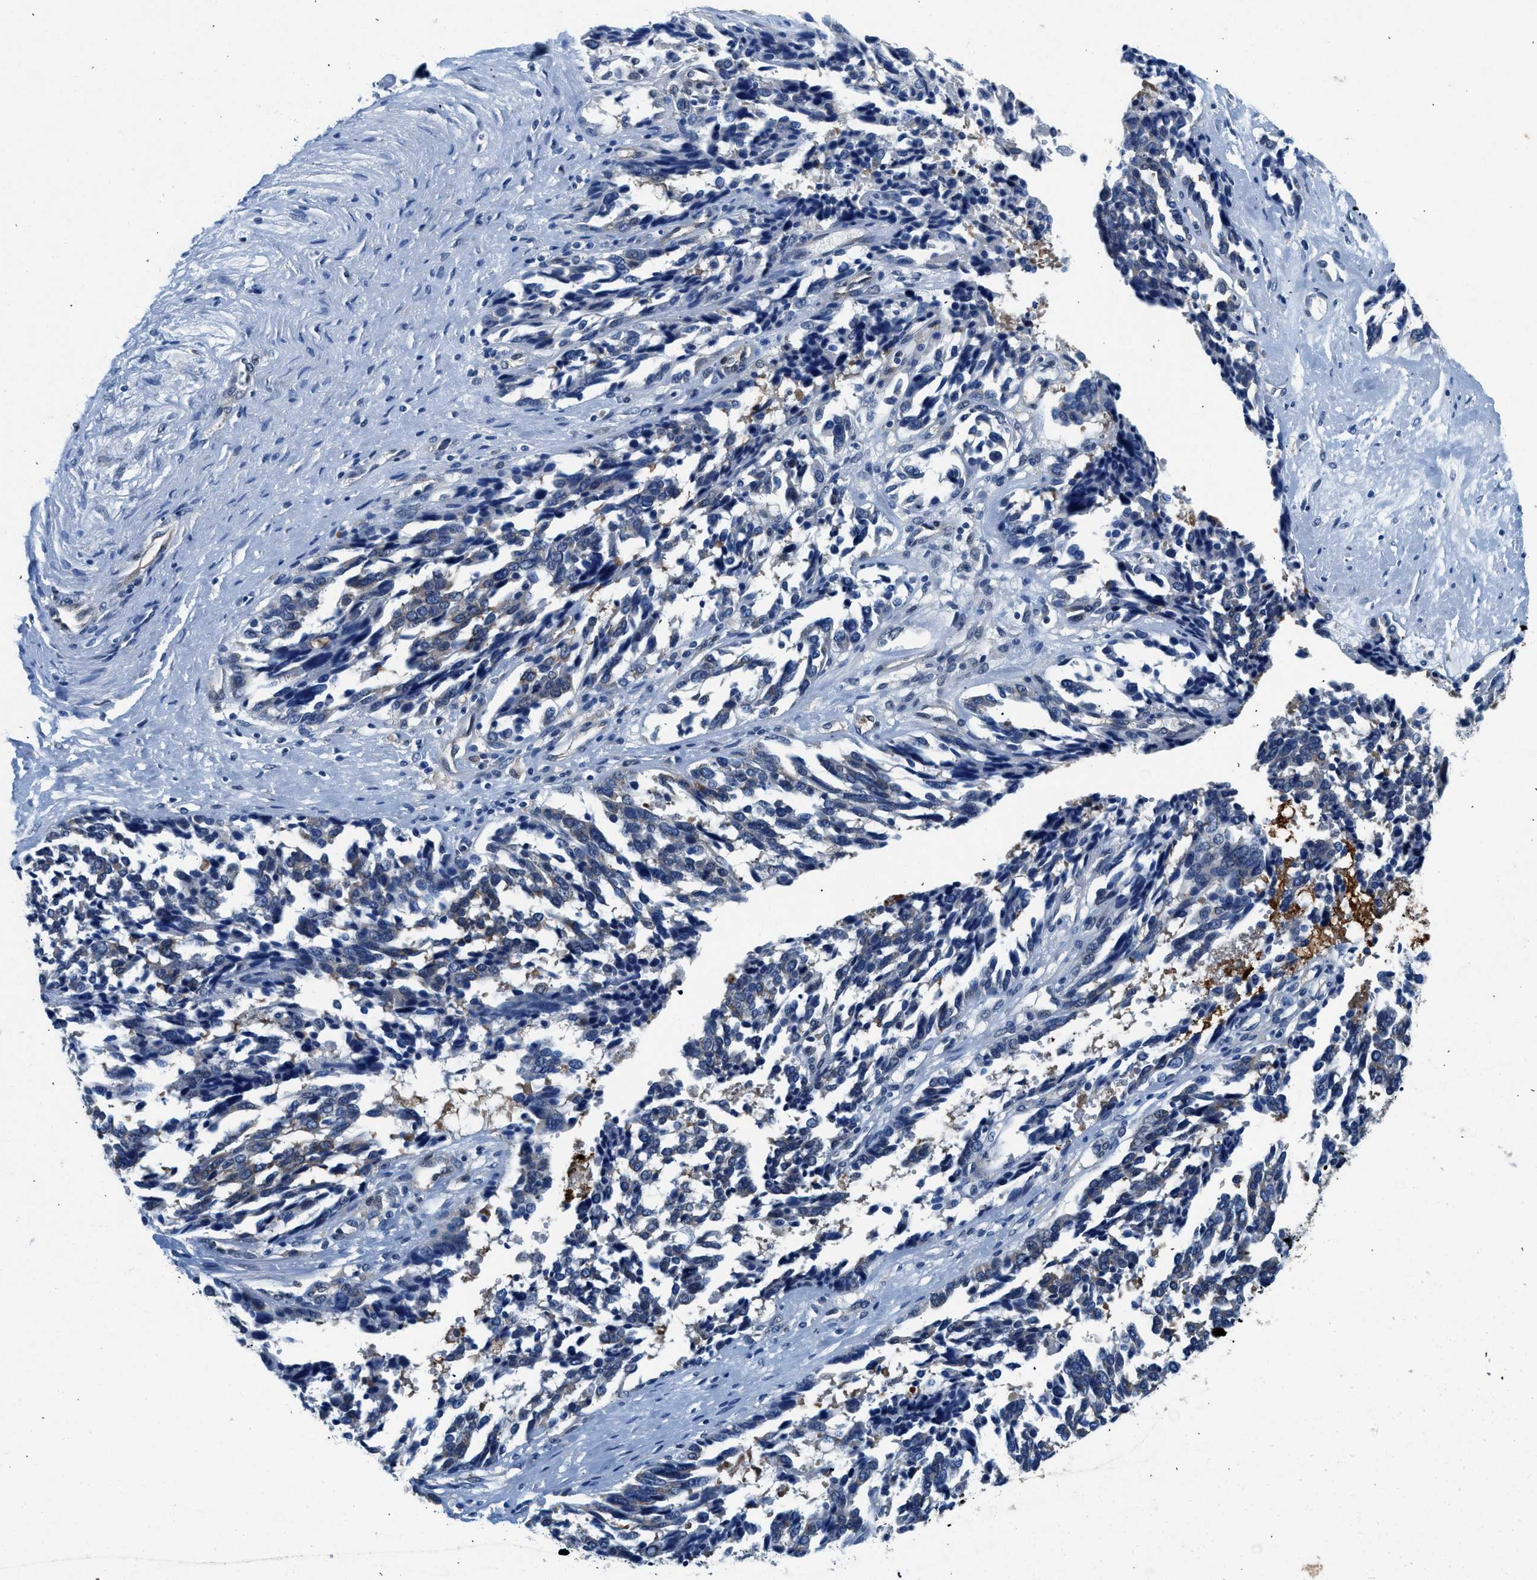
{"staining": {"intensity": "negative", "quantity": "none", "location": "none"}, "tissue": "ovarian cancer", "cell_type": "Tumor cells", "image_type": "cancer", "snomed": [{"axis": "morphology", "description": "Cystadenocarcinoma, serous, NOS"}, {"axis": "topography", "description": "Ovary"}], "caption": "This is a histopathology image of IHC staining of serous cystadenocarcinoma (ovarian), which shows no expression in tumor cells. (DAB (3,3'-diaminobenzidine) immunohistochemistry (IHC), high magnification).", "gene": "COPS2", "patient": {"sex": "female", "age": 44}}